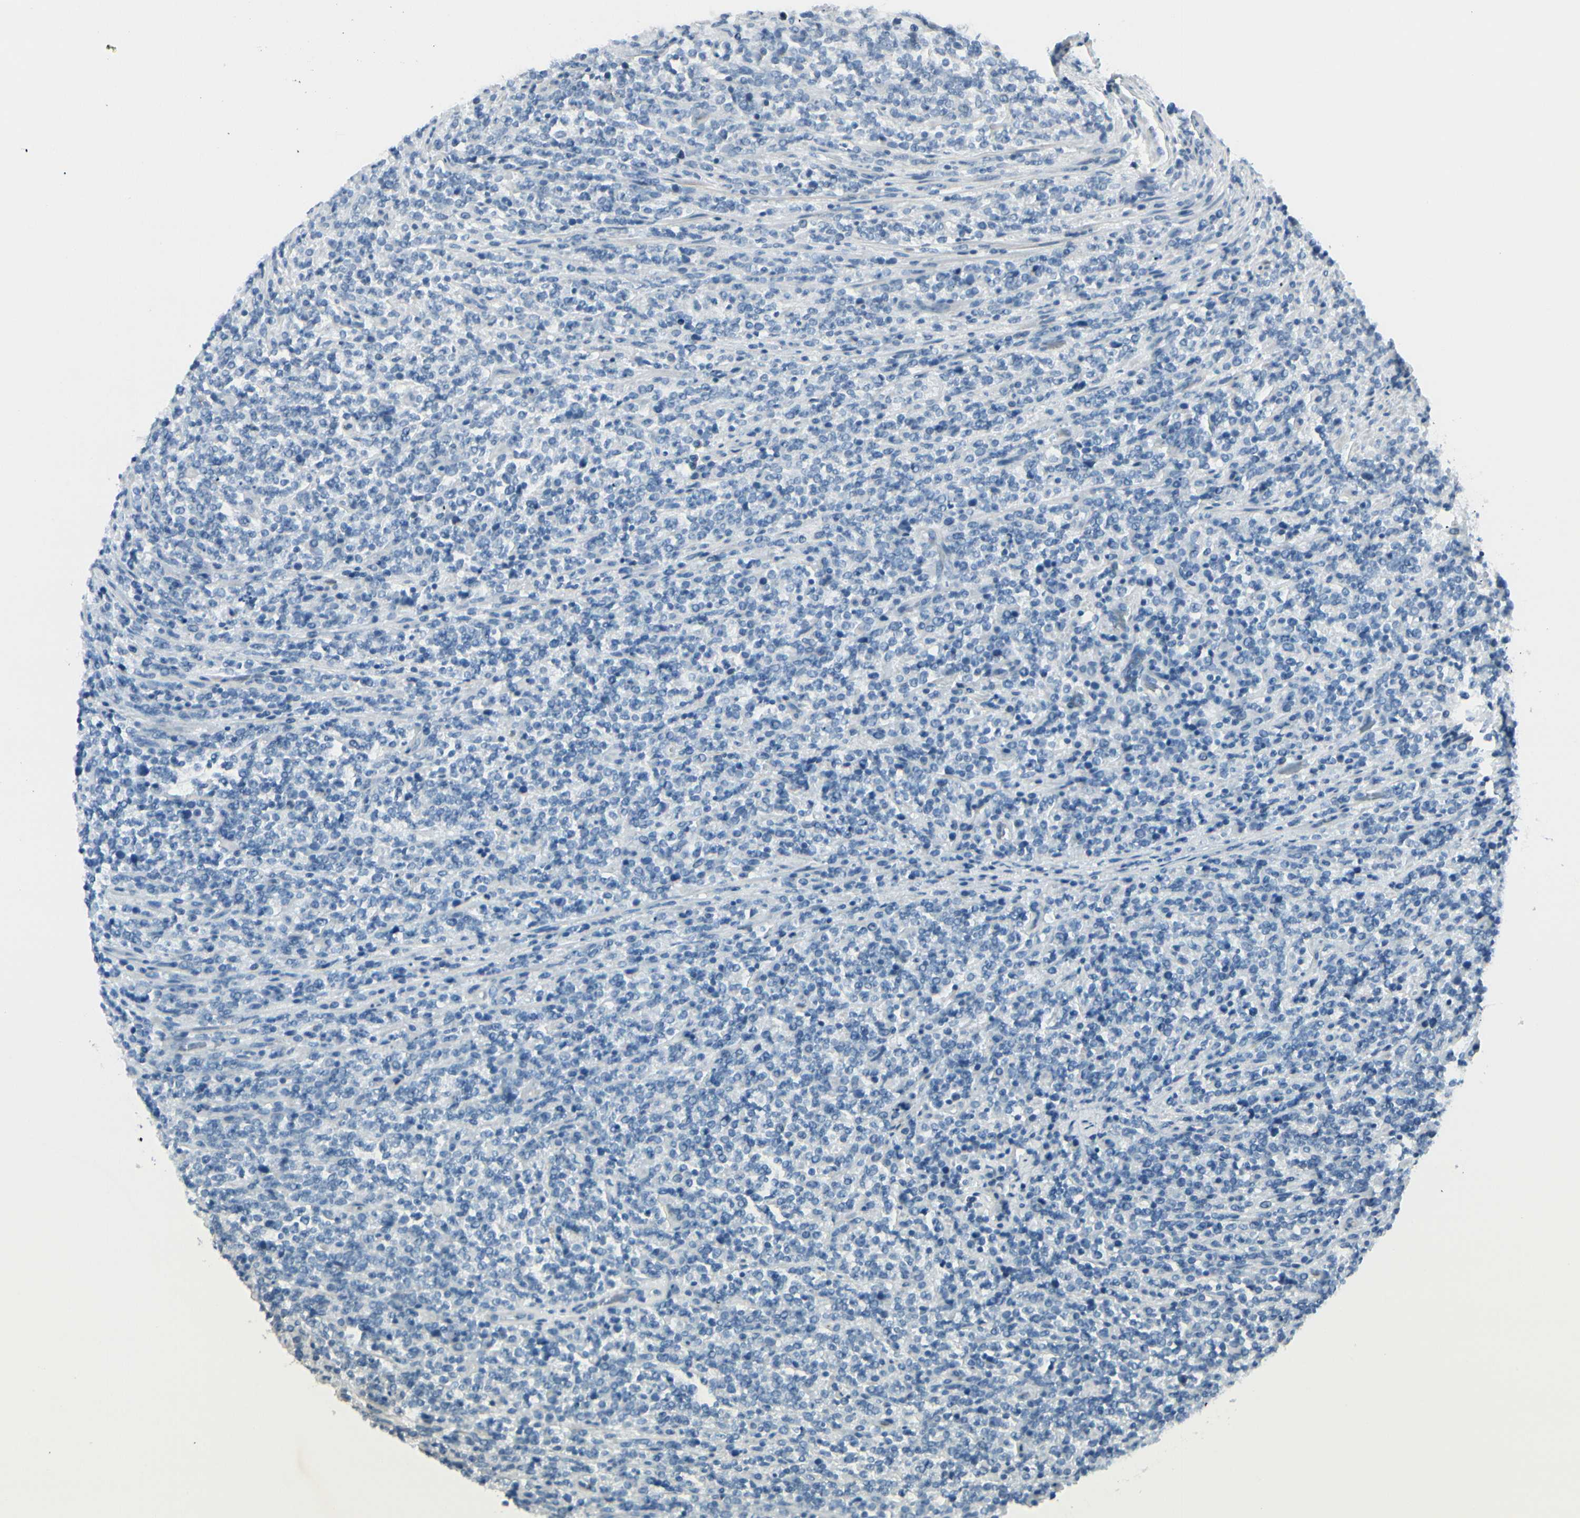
{"staining": {"intensity": "negative", "quantity": "none", "location": "none"}, "tissue": "lymphoma", "cell_type": "Tumor cells", "image_type": "cancer", "snomed": [{"axis": "morphology", "description": "Malignant lymphoma, non-Hodgkin's type, High grade"}, {"axis": "topography", "description": "Soft tissue"}], "caption": "Tumor cells show no significant positivity in high-grade malignant lymphoma, non-Hodgkin's type.", "gene": "CDHR5", "patient": {"sex": "male", "age": 18}}